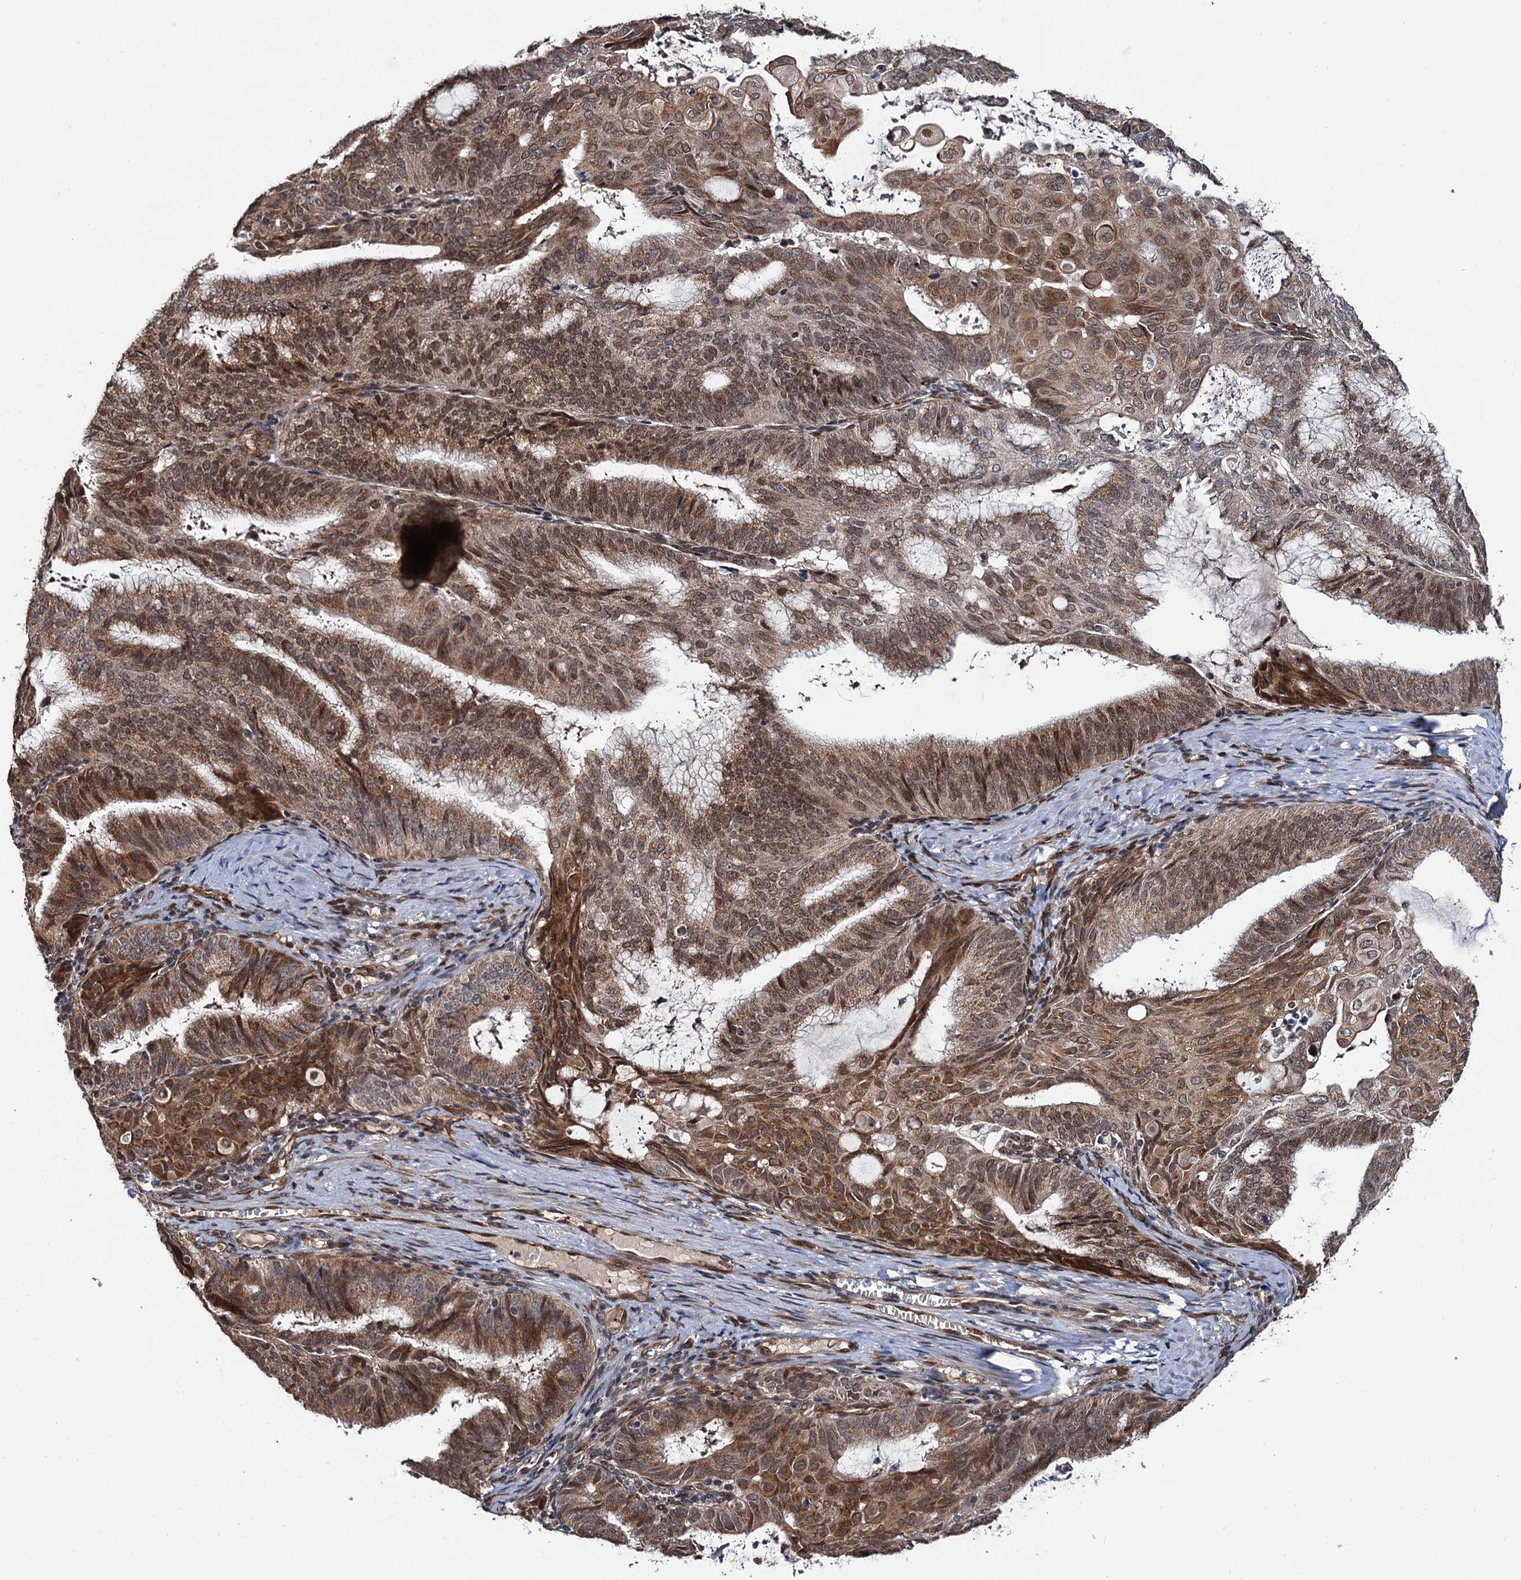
{"staining": {"intensity": "moderate", "quantity": ">75%", "location": "cytoplasmic/membranous,nuclear"}, "tissue": "endometrial cancer", "cell_type": "Tumor cells", "image_type": "cancer", "snomed": [{"axis": "morphology", "description": "Adenocarcinoma, NOS"}, {"axis": "topography", "description": "Endometrium"}], "caption": "Endometrial cancer stained for a protein (brown) demonstrates moderate cytoplasmic/membranous and nuclear positive expression in approximately >75% of tumor cells.", "gene": "LRRC63", "patient": {"sex": "female", "age": 49}}